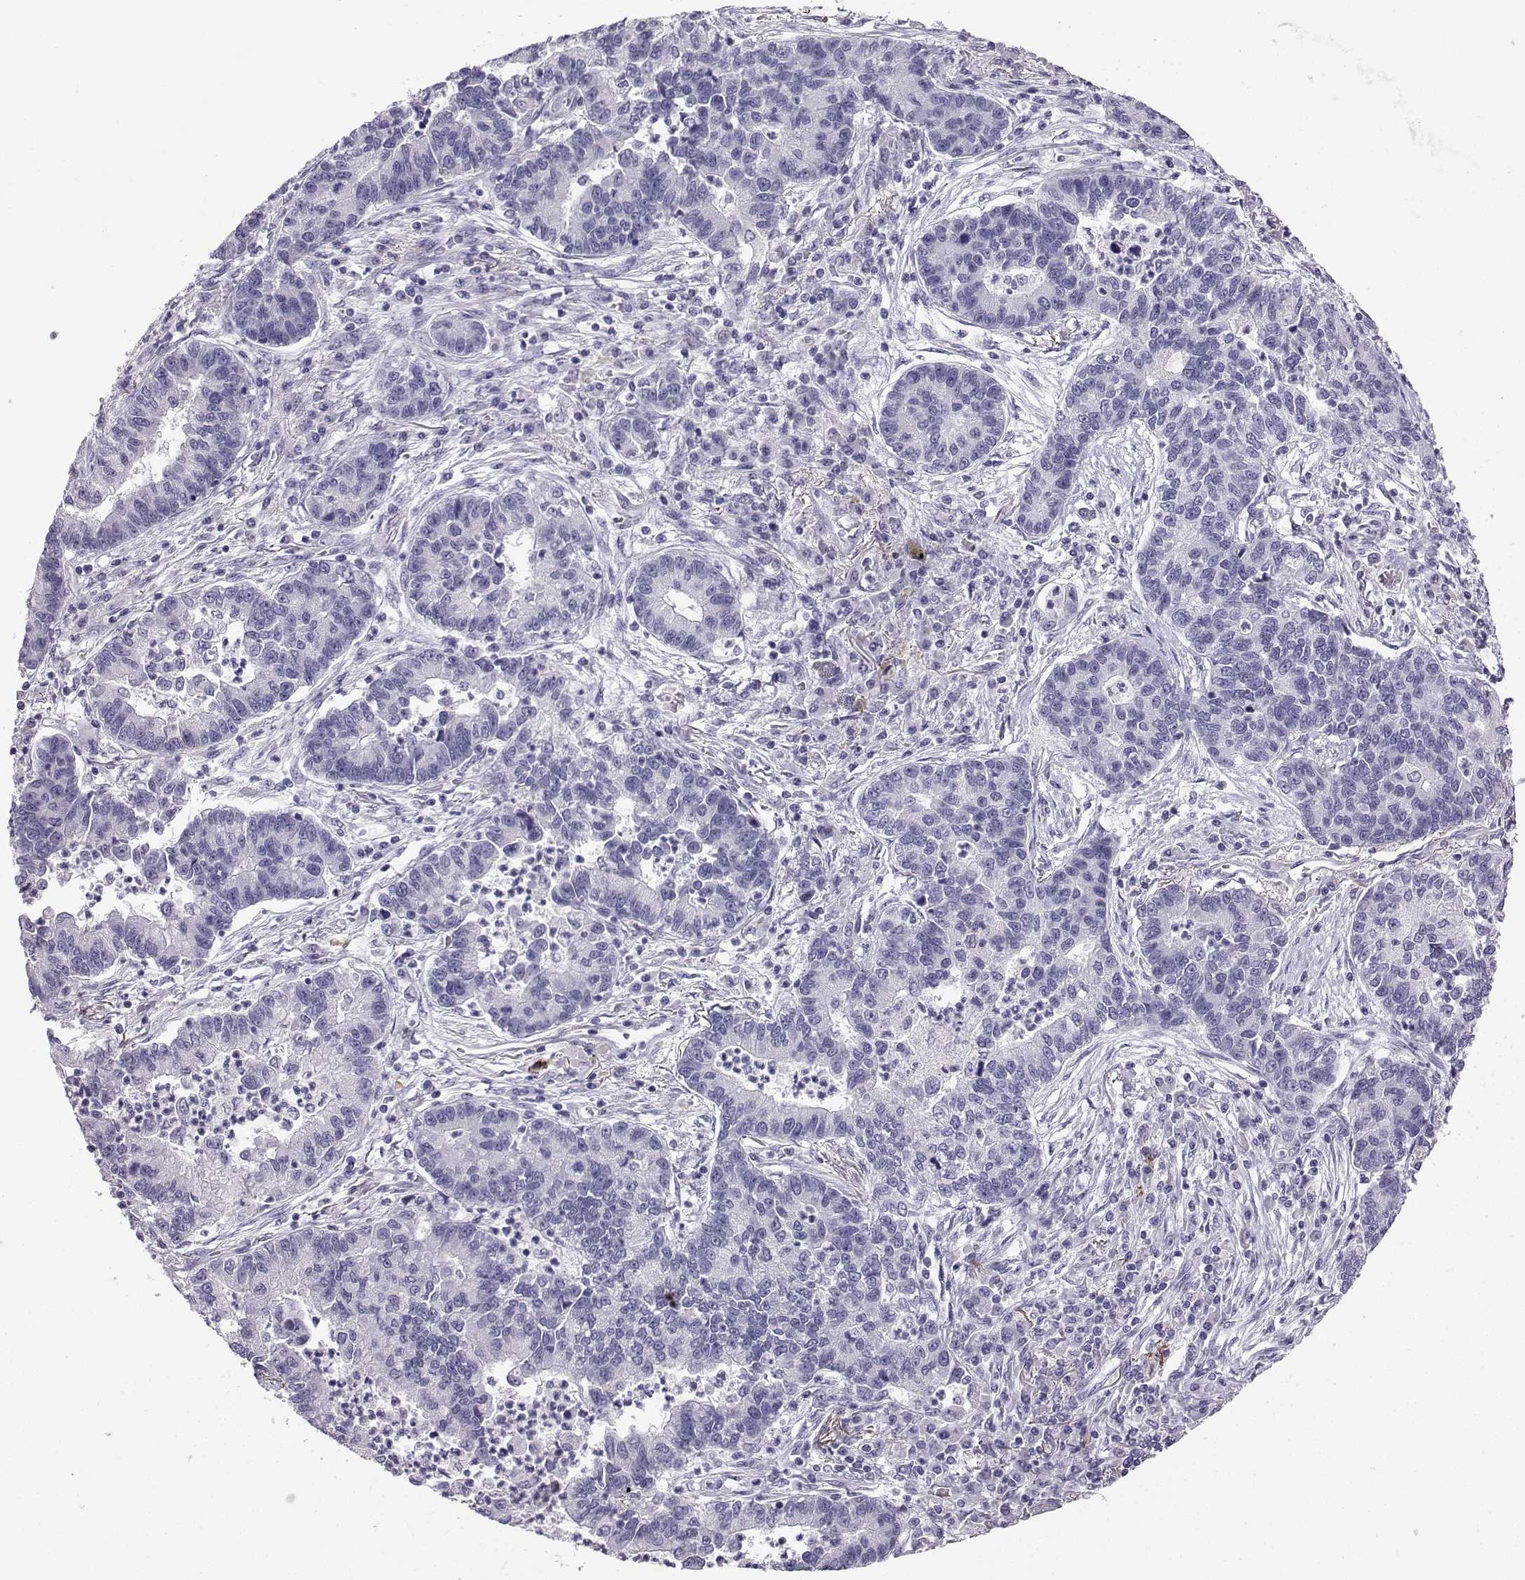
{"staining": {"intensity": "negative", "quantity": "none", "location": "none"}, "tissue": "lung cancer", "cell_type": "Tumor cells", "image_type": "cancer", "snomed": [{"axis": "morphology", "description": "Adenocarcinoma, NOS"}, {"axis": "topography", "description": "Lung"}], "caption": "DAB immunohistochemical staining of lung cancer (adenocarcinoma) reveals no significant positivity in tumor cells.", "gene": "TBR1", "patient": {"sex": "female", "age": 57}}